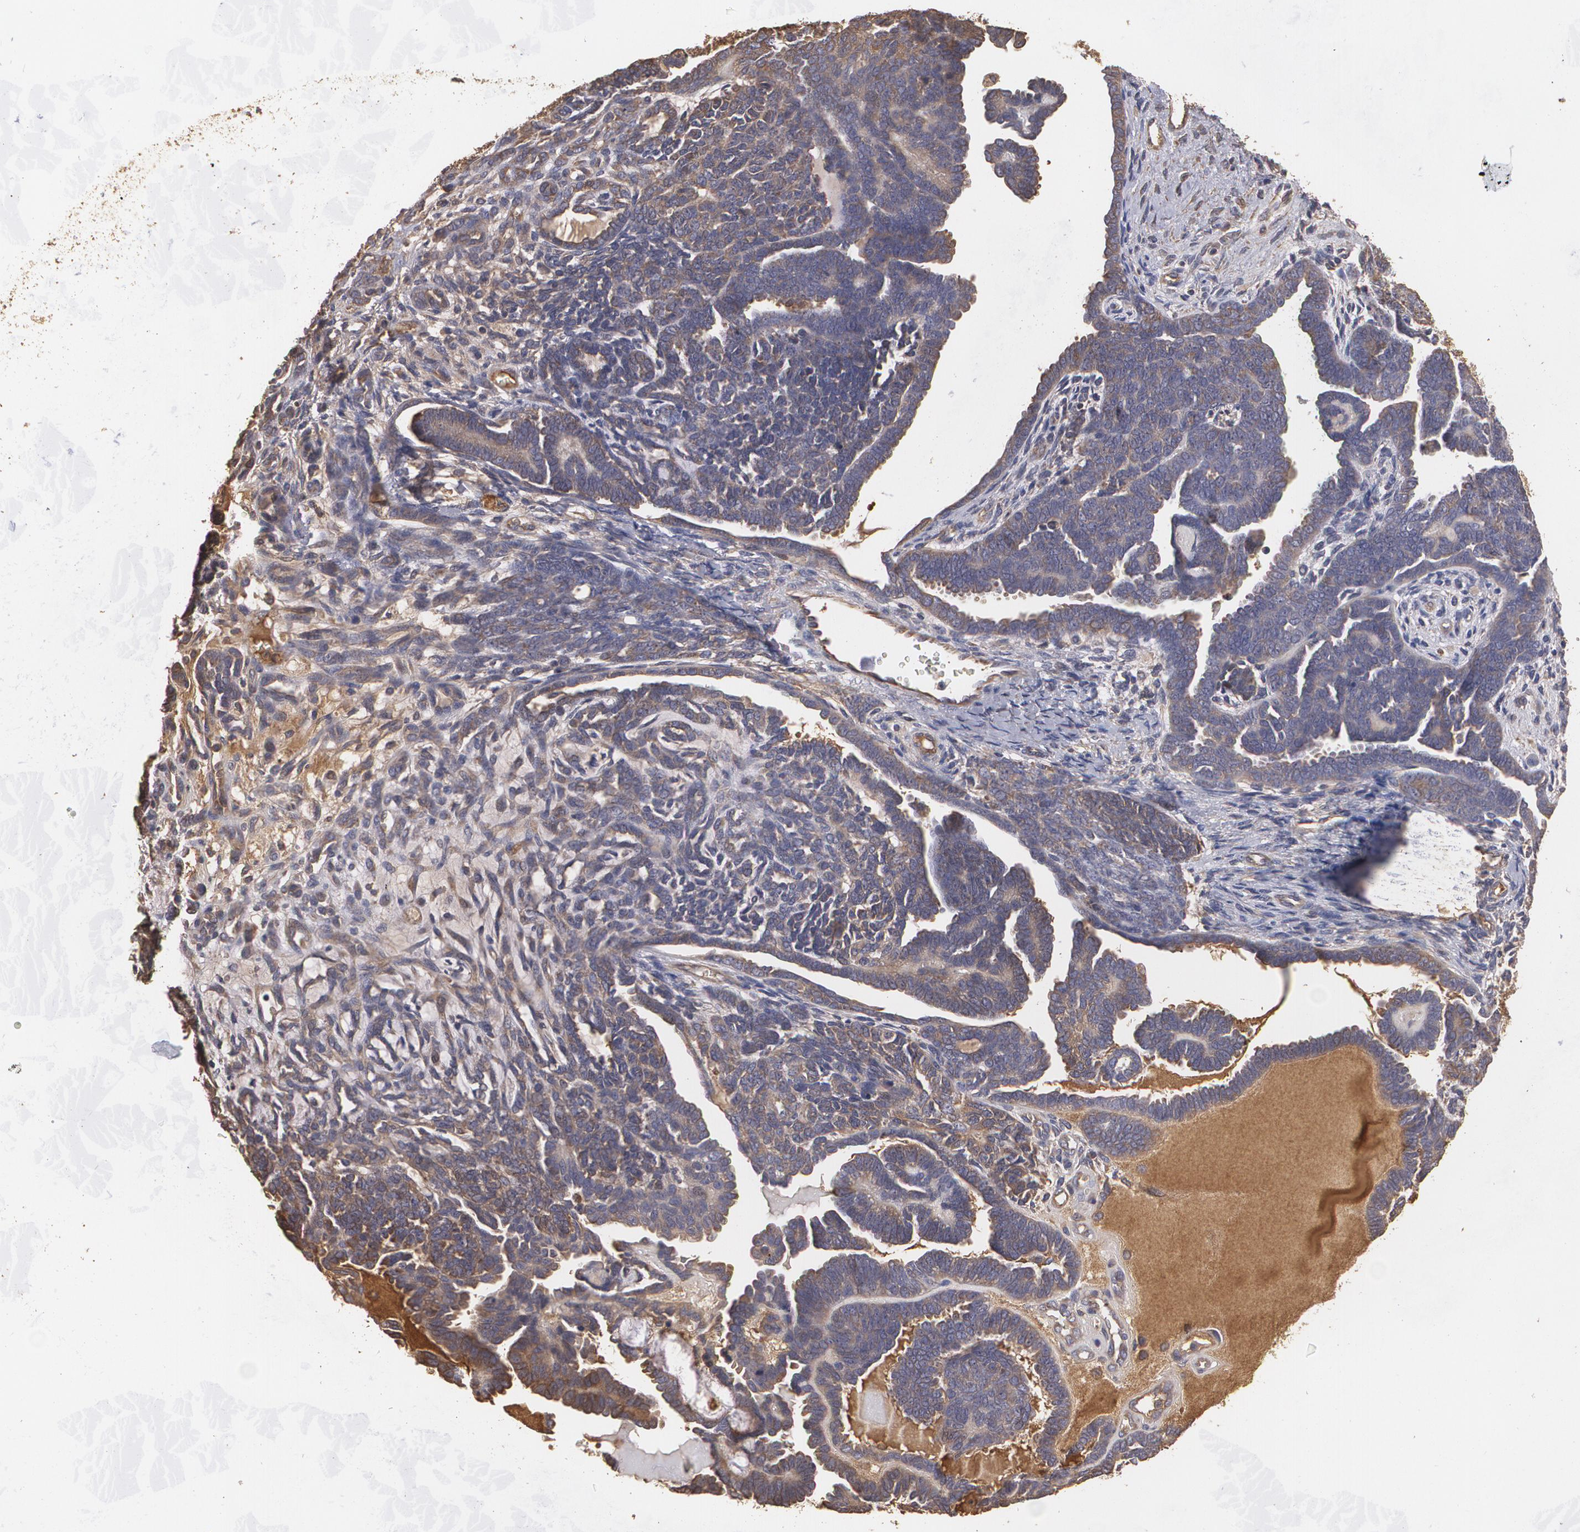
{"staining": {"intensity": "weak", "quantity": ">75%", "location": "cytoplasmic/membranous"}, "tissue": "endometrial cancer", "cell_type": "Tumor cells", "image_type": "cancer", "snomed": [{"axis": "morphology", "description": "Neoplasm, malignant, NOS"}, {"axis": "topography", "description": "Endometrium"}], "caption": "Weak cytoplasmic/membranous expression is present in about >75% of tumor cells in malignant neoplasm (endometrial).", "gene": "PON1", "patient": {"sex": "female", "age": 74}}